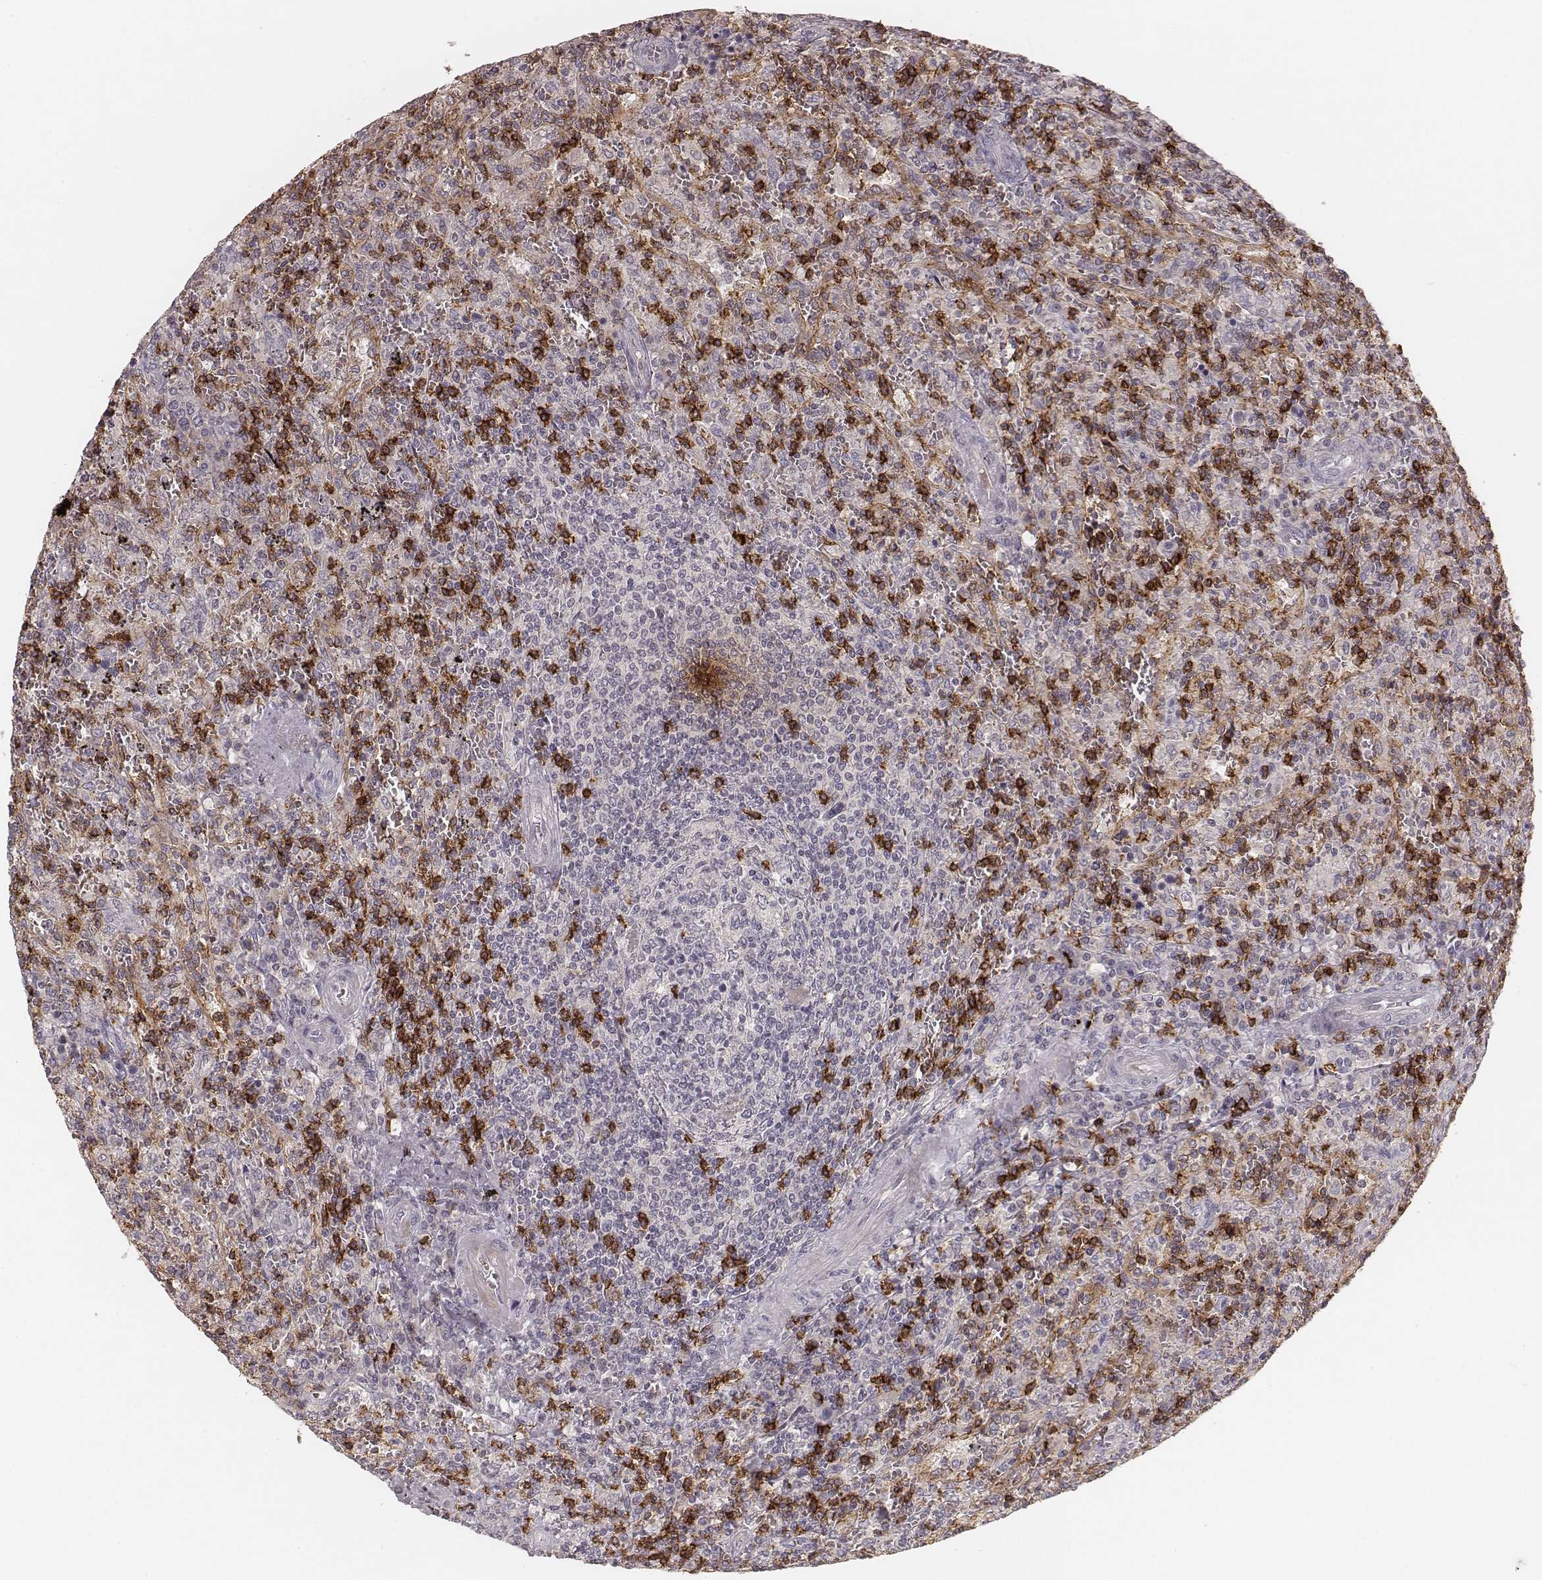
{"staining": {"intensity": "negative", "quantity": "none", "location": "none"}, "tissue": "lymphoma", "cell_type": "Tumor cells", "image_type": "cancer", "snomed": [{"axis": "morphology", "description": "Malignant lymphoma, non-Hodgkin's type, Low grade"}, {"axis": "topography", "description": "Spleen"}], "caption": "Immunohistochemistry (IHC) micrograph of low-grade malignant lymphoma, non-Hodgkin's type stained for a protein (brown), which shows no expression in tumor cells.", "gene": "CD8A", "patient": {"sex": "male", "age": 62}}